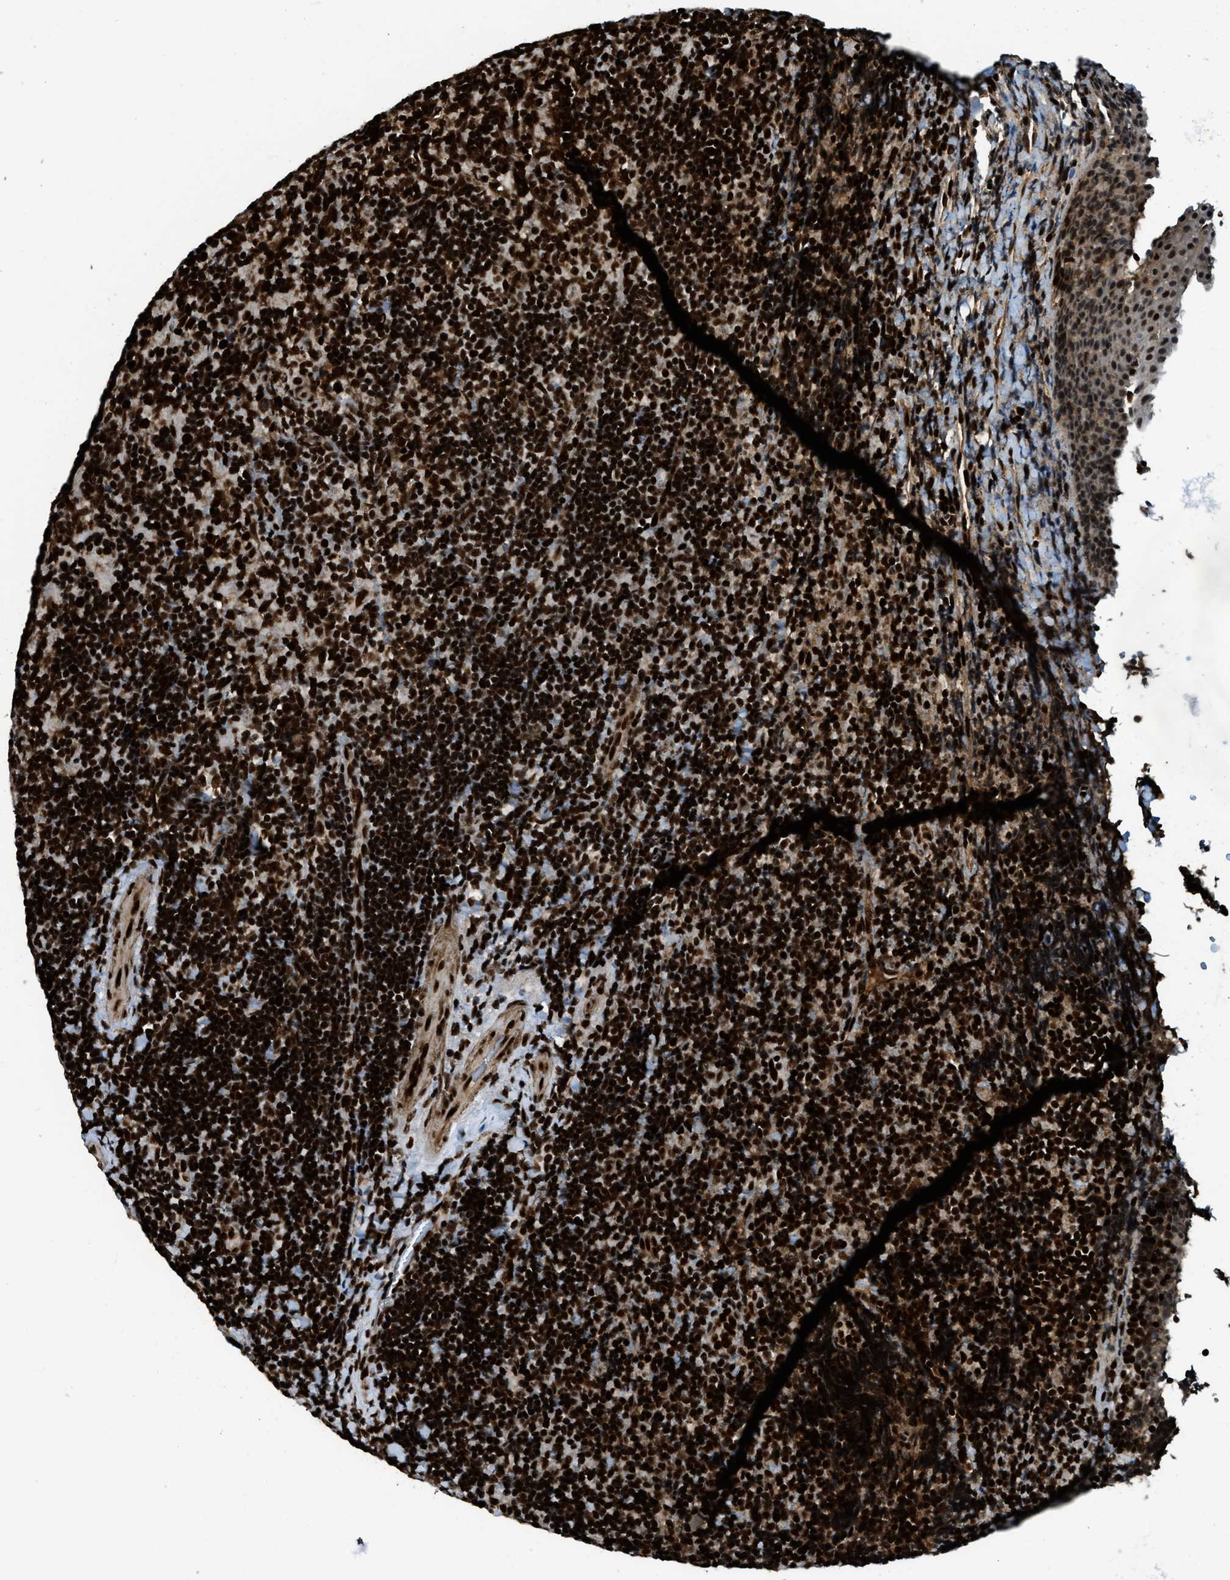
{"staining": {"intensity": "strong", "quantity": ">75%", "location": "nuclear"}, "tissue": "lymphoma", "cell_type": "Tumor cells", "image_type": "cancer", "snomed": [{"axis": "morphology", "description": "Malignant lymphoma, non-Hodgkin's type, High grade"}, {"axis": "topography", "description": "Tonsil"}], "caption": "Strong nuclear positivity is seen in approximately >75% of tumor cells in lymphoma.", "gene": "GABPB1", "patient": {"sex": "female", "age": 36}}